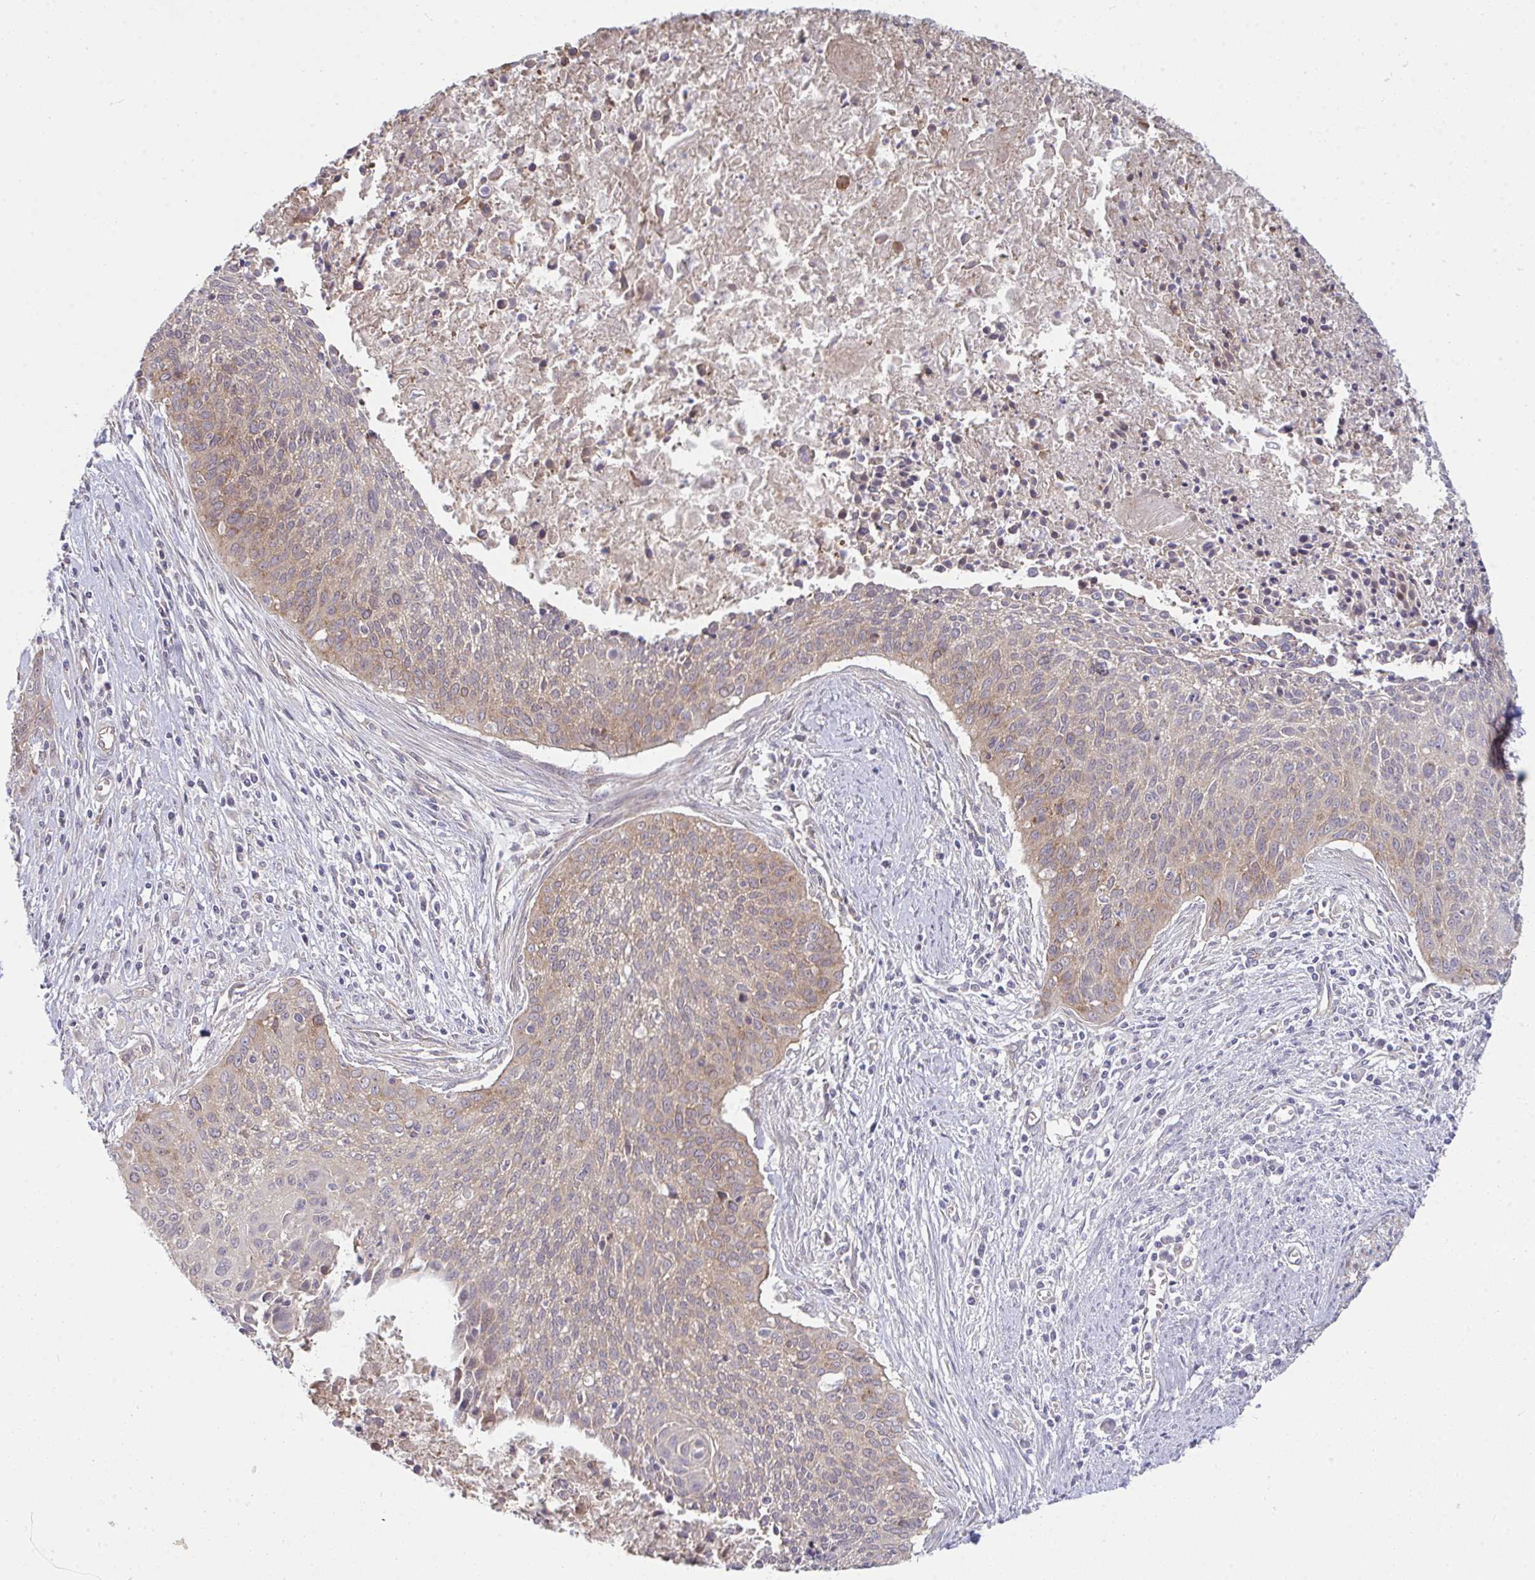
{"staining": {"intensity": "weak", "quantity": "25%-75%", "location": "cytoplasmic/membranous"}, "tissue": "cervical cancer", "cell_type": "Tumor cells", "image_type": "cancer", "snomed": [{"axis": "morphology", "description": "Squamous cell carcinoma, NOS"}, {"axis": "topography", "description": "Cervix"}], "caption": "Immunohistochemistry (IHC) histopathology image of neoplastic tissue: cervical cancer stained using IHC shows low levels of weak protein expression localized specifically in the cytoplasmic/membranous of tumor cells, appearing as a cytoplasmic/membranous brown color.", "gene": "CASP9", "patient": {"sex": "female", "age": 55}}